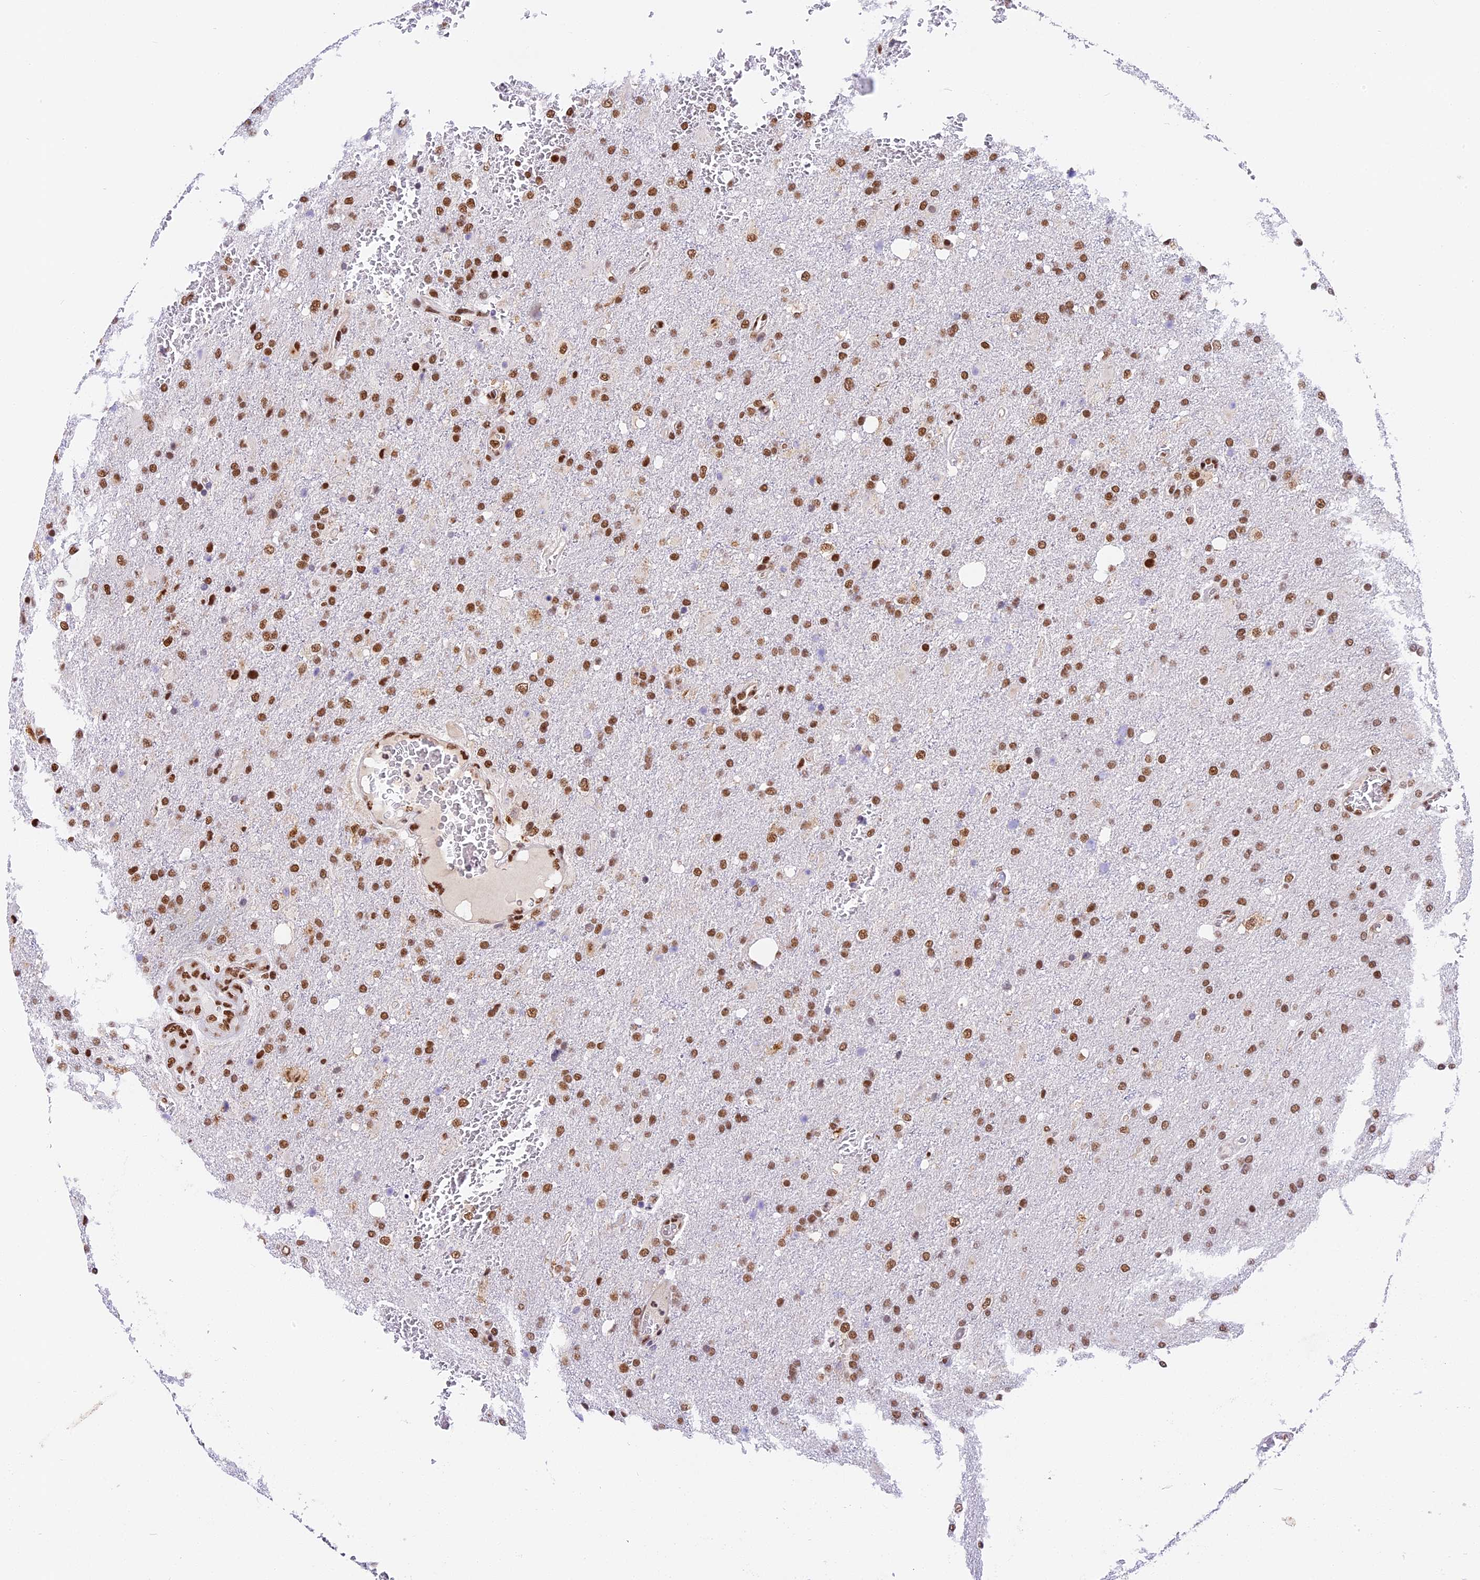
{"staining": {"intensity": "moderate", "quantity": ">75%", "location": "nuclear"}, "tissue": "glioma", "cell_type": "Tumor cells", "image_type": "cancer", "snomed": [{"axis": "morphology", "description": "Glioma, malignant, High grade"}, {"axis": "topography", "description": "Brain"}], "caption": "Tumor cells reveal medium levels of moderate nuclear expression in approximately >75% of cells in human high-grade glioma (malignant).", "gene": "SBNO1", "patient": {"sex": "female", "age": 74}}